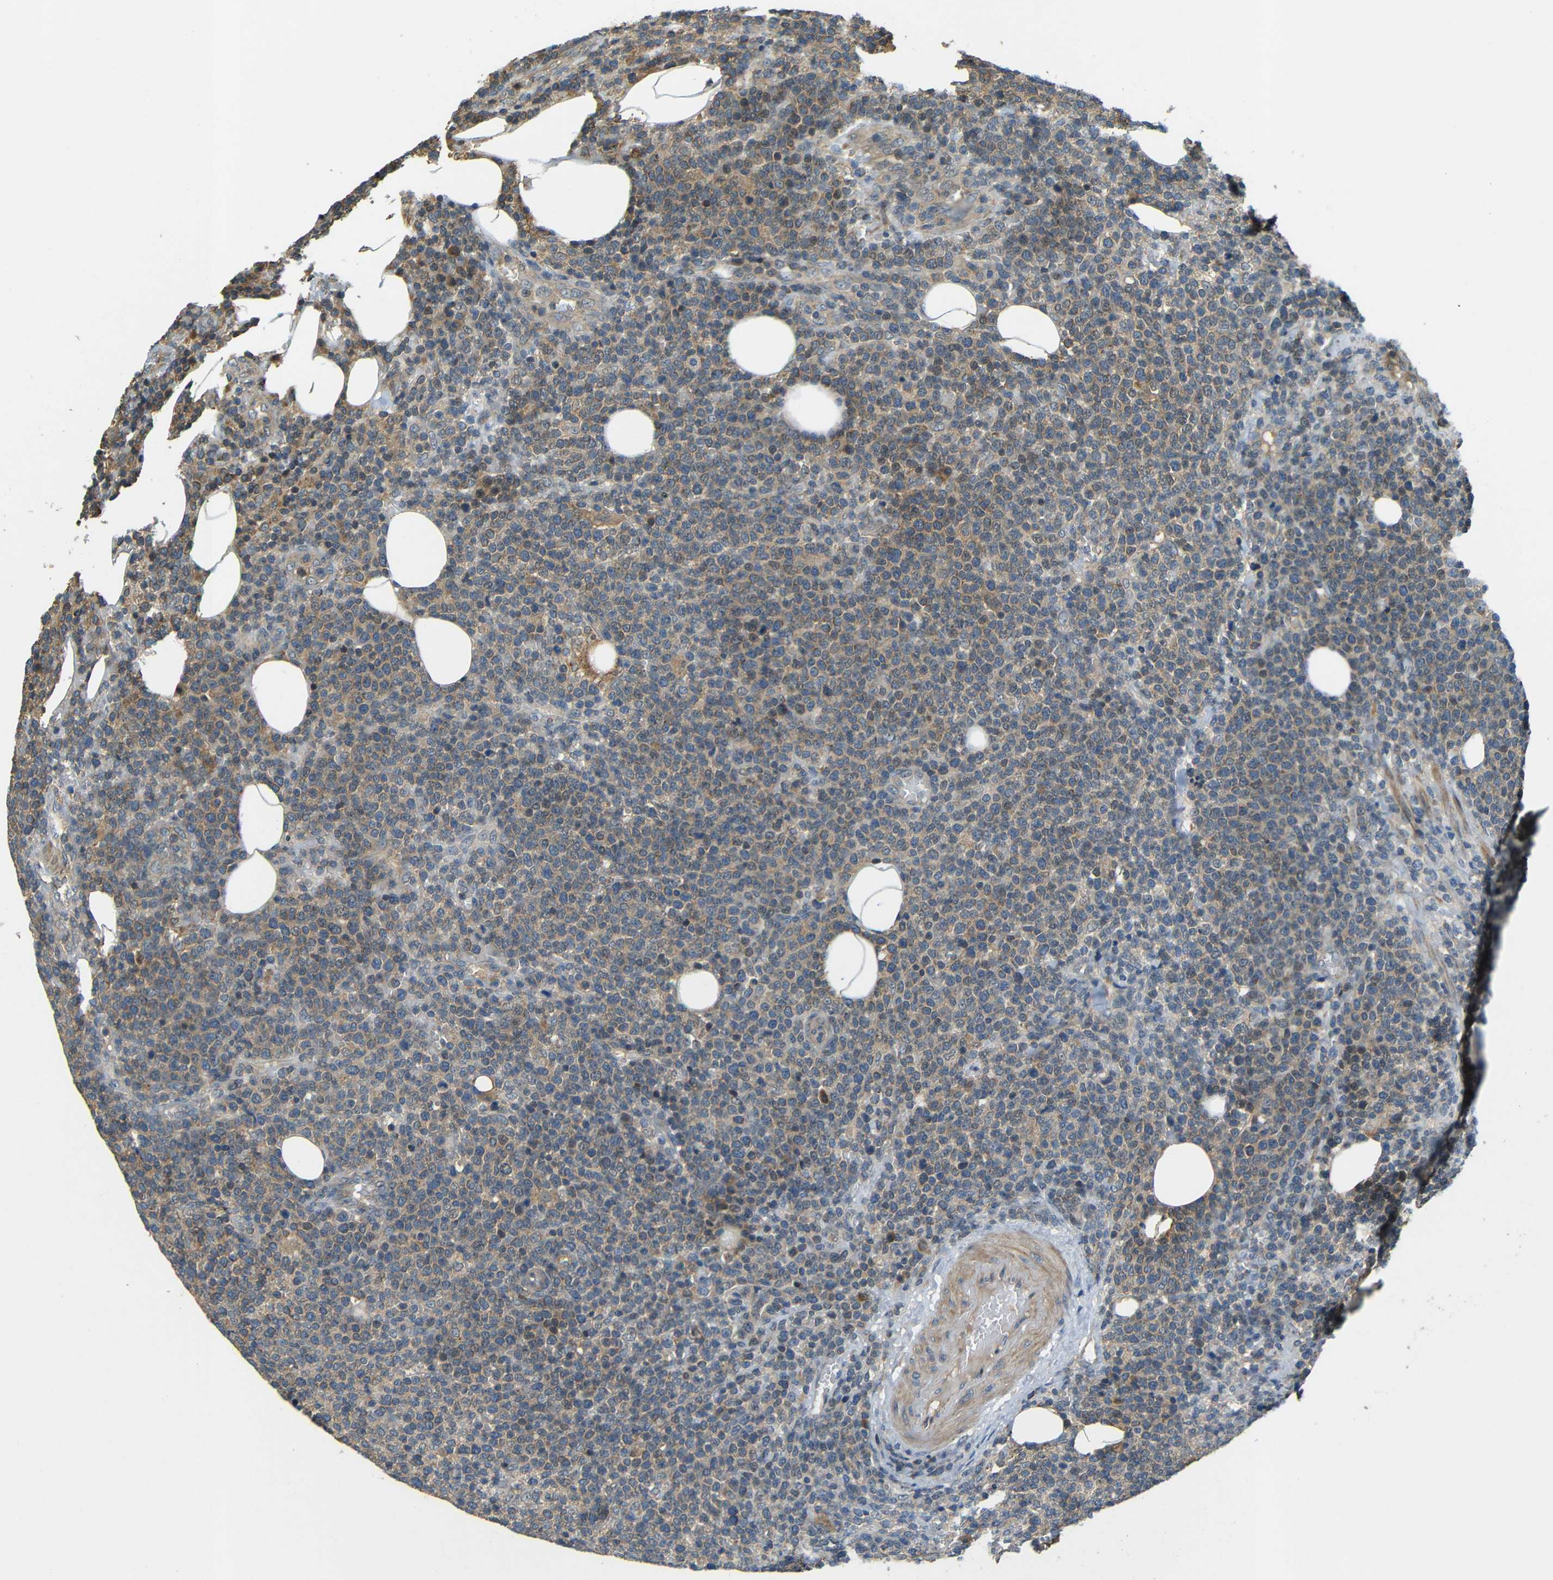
{"staining": {"intensity": "weak", "quantity": "25%-75%", "location": "cytoplasmic/membranous"}, "tissue": "lymphoma", "cell_type": "Tumor cells", "image_type": "cancer", "snomed": [{"axis": "morphology", "description": "Malignant lymphoma, non-Hodgkin's type, High grade"}, {"axis": "topography", "description": "Lymph node"}], "caption": "Human lymphoma stained with a brown dye demonstrates weak cytoplasmic/membranous positive positivity in approximately 25%-75% of tumor cells.", "gene": "FNDC3A", "patient": {"sex": "male", "age": 61}}